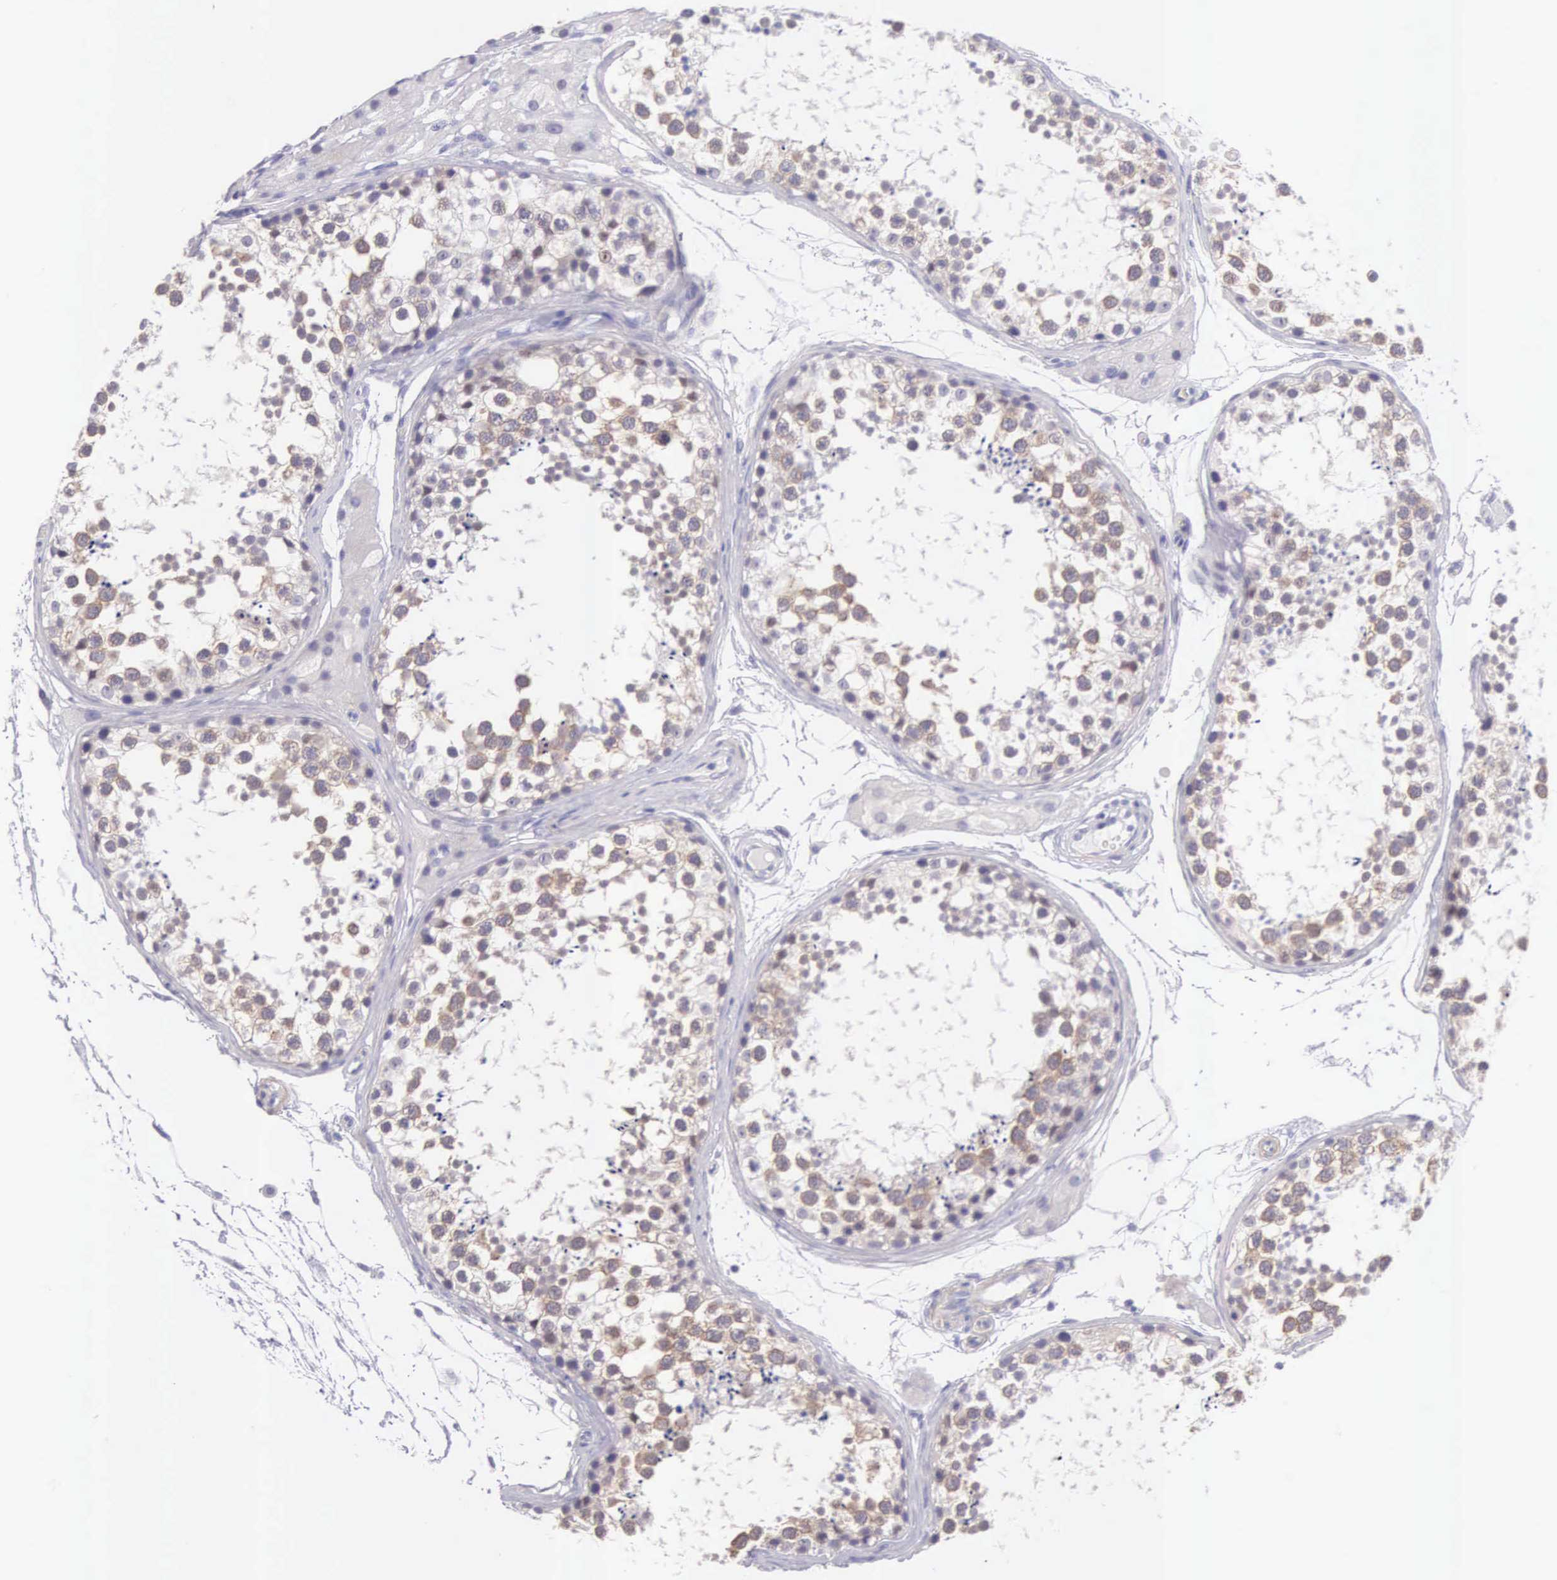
{"staining": {"intensity": "moderate", "quantity": ">75%", "location": "cytoplasmic/membranous"}, "tissue": "testis", "cell_type": "Cells in seminiferous ducts", "image_type": "normal", "snomed": [{"axis": "morphology", "description": "Normal tissue, NOS"}, {"axis": "topography", "description": "Testis"}], "caption": "Immunohistochemical staining of benign human testis demonstrates >75% levels of moderate cytoplasmic/membranous protein staining in about >75% of cells in seminiferous ducts.", "gene": "ARFGAP3", "patient": {"sex": "male", "age": 57}}